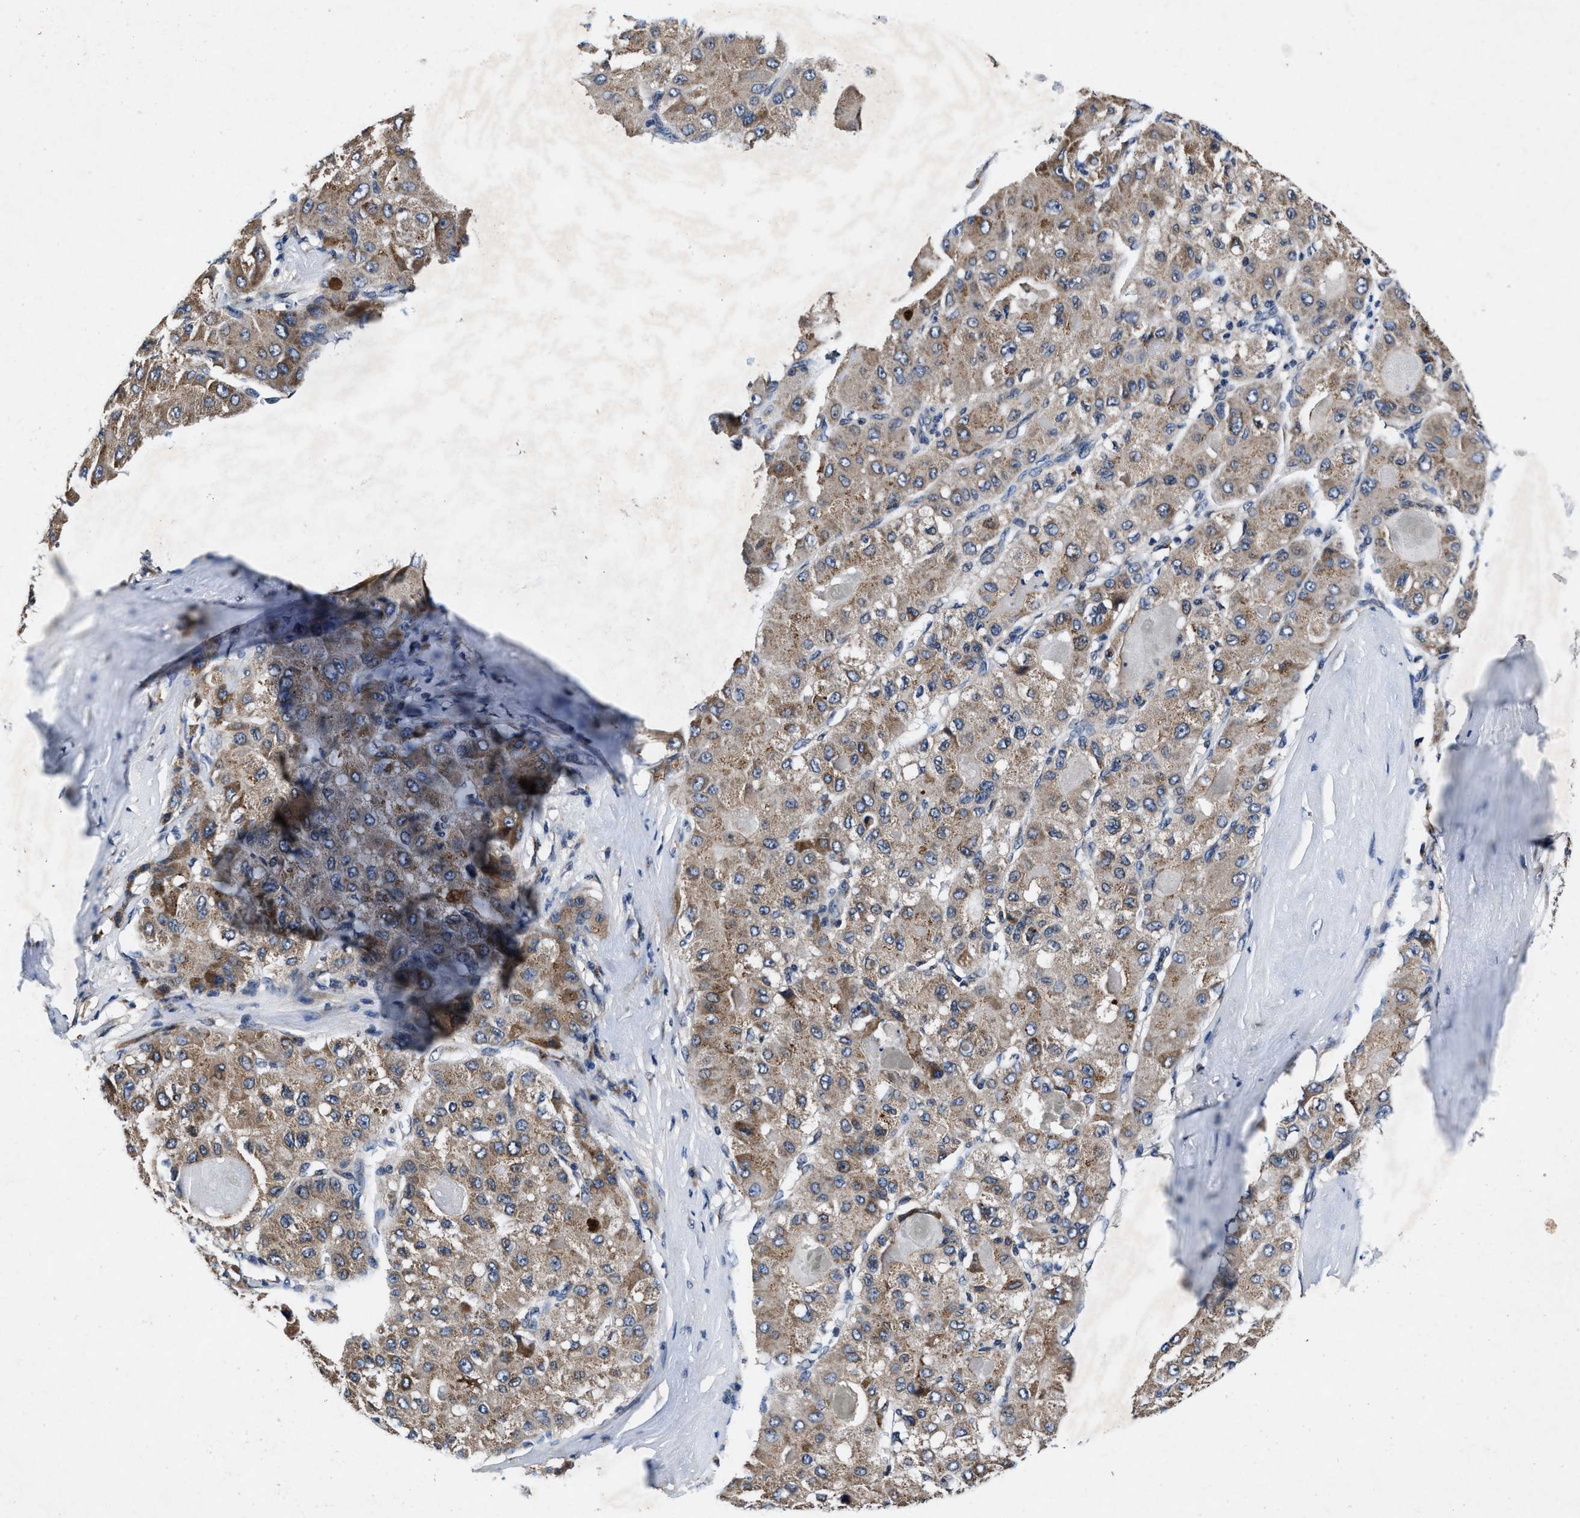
{"staining": {"intensity": "moderate", "quantity": ">75%", "location": "cytoplasmic/membranous"}, "tissue": "liver cancer", "cell_type": "Tumor cells", "image_type": "cancer", "snomed": [{"axis": "morphology", "description": "Carcinoma, Hepatocellular, NOS"}, {"axis": "topography", "description": "Liver"}], "caption": "Immunohistochemical staining of human liver hepatocellular carcinoma demonstrates medium levels of moderate cytoplasmic/membranous protein expression in about >75% of tumor cells.", "gene": "TMEM53", "patient": {"sex": "male", "age": 80}}